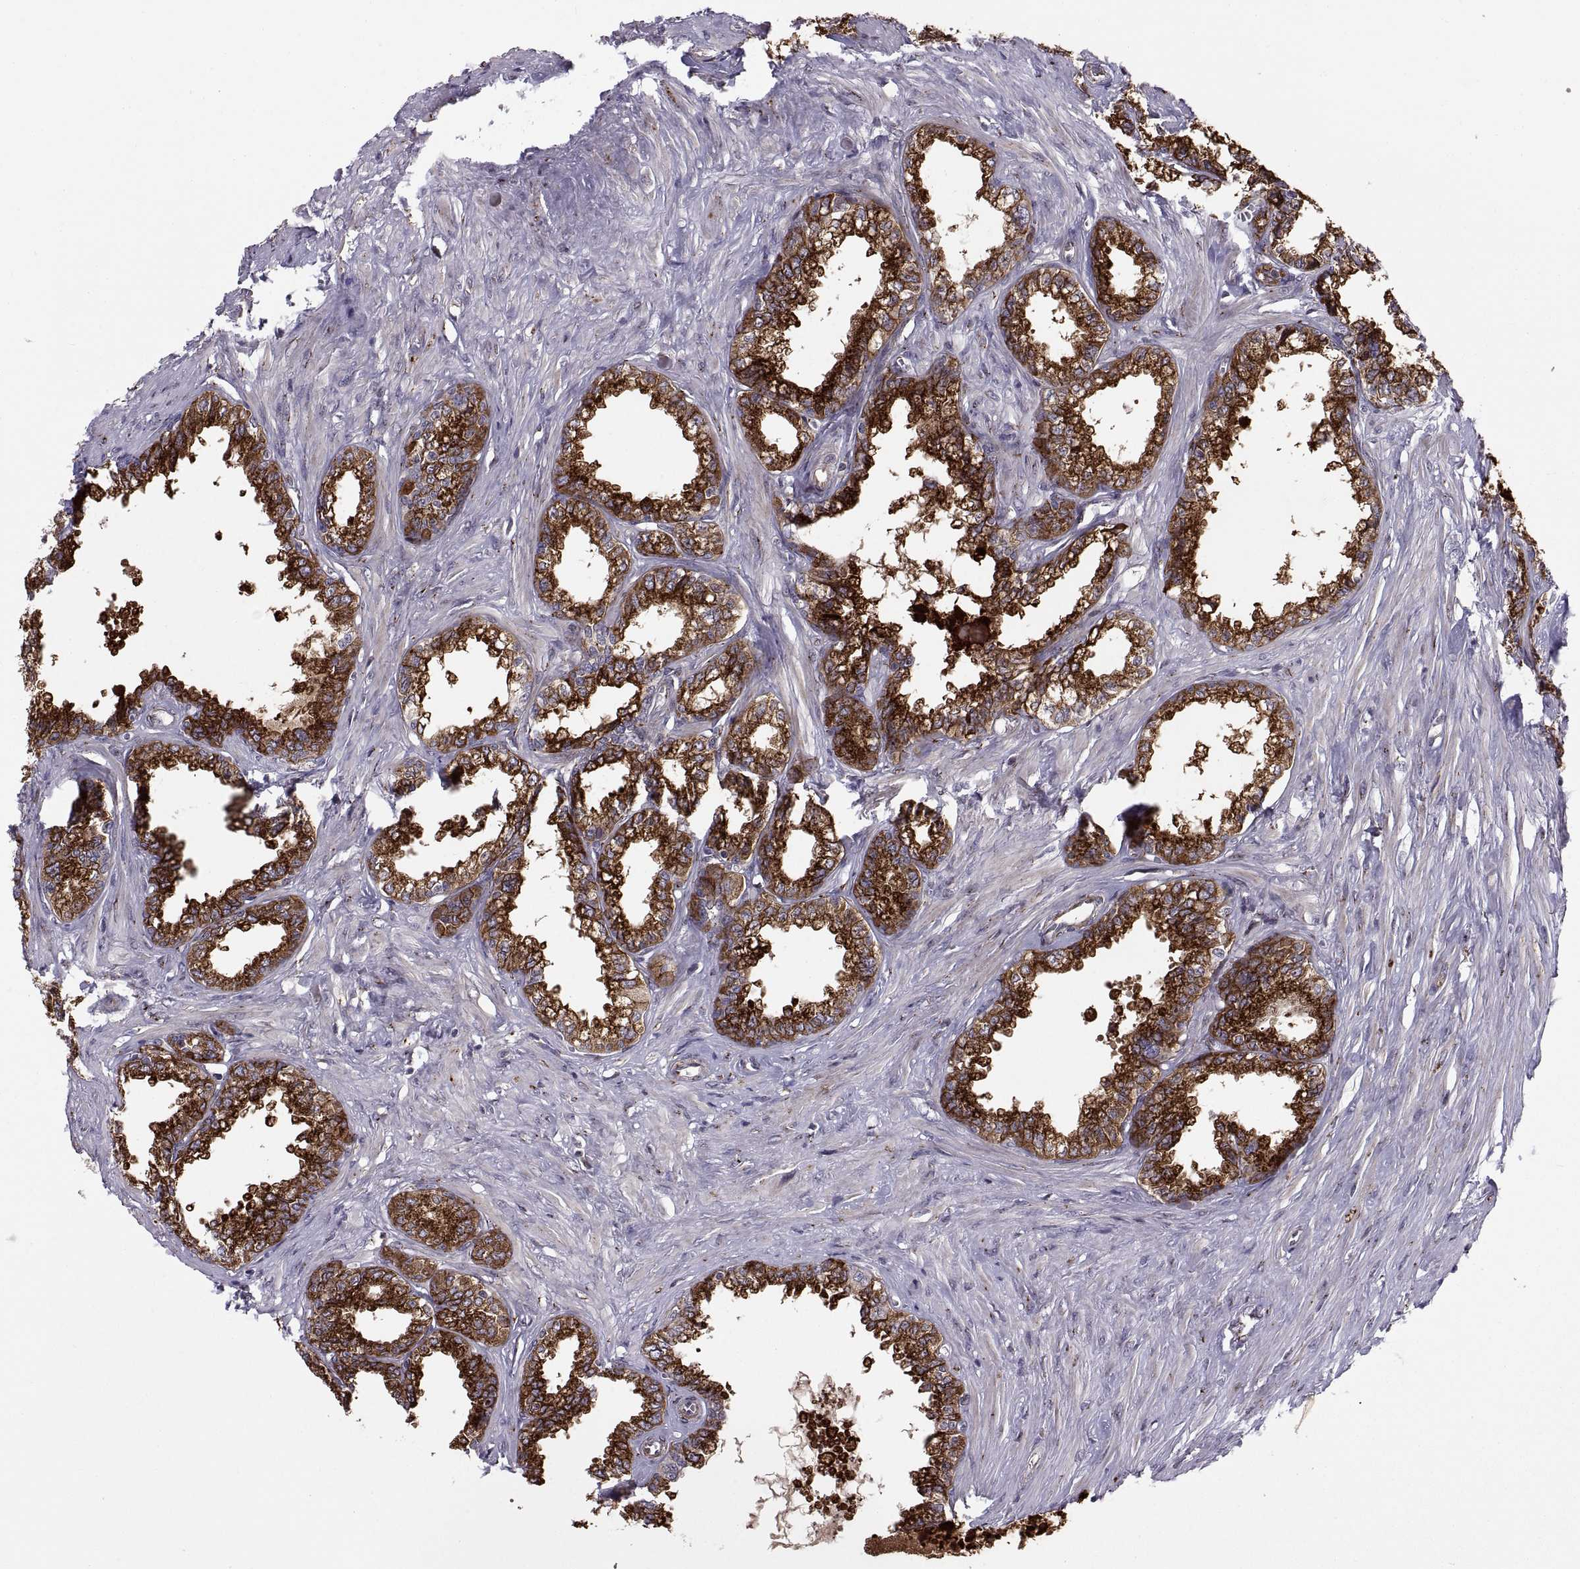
{"staining": {"intensity": "strong", "quantity": ">75%", "location": "cytoplasmic/membranous"}, "tissue": "seminal vesicle", "cell_type": "Glandular cells", "image_type": "normal", "snomed": [{"axis": "morphology", "description": "Normal tissue, NOS"}, {"axis": "morphology", "description": "Urothelial carcinoma, NOS"}, {"axis": "topography", "description": "Urinary bladder"}, {"axis": "topography", "description": "Seminal veicle"}], "caption": "Glandular cells demonstrate strong cytoplasmic/membranous expression in approximately >75% of cells in benign seminal vesicle.", "gene": "TESC", "patient": {"sex": "male", "age": 76}}